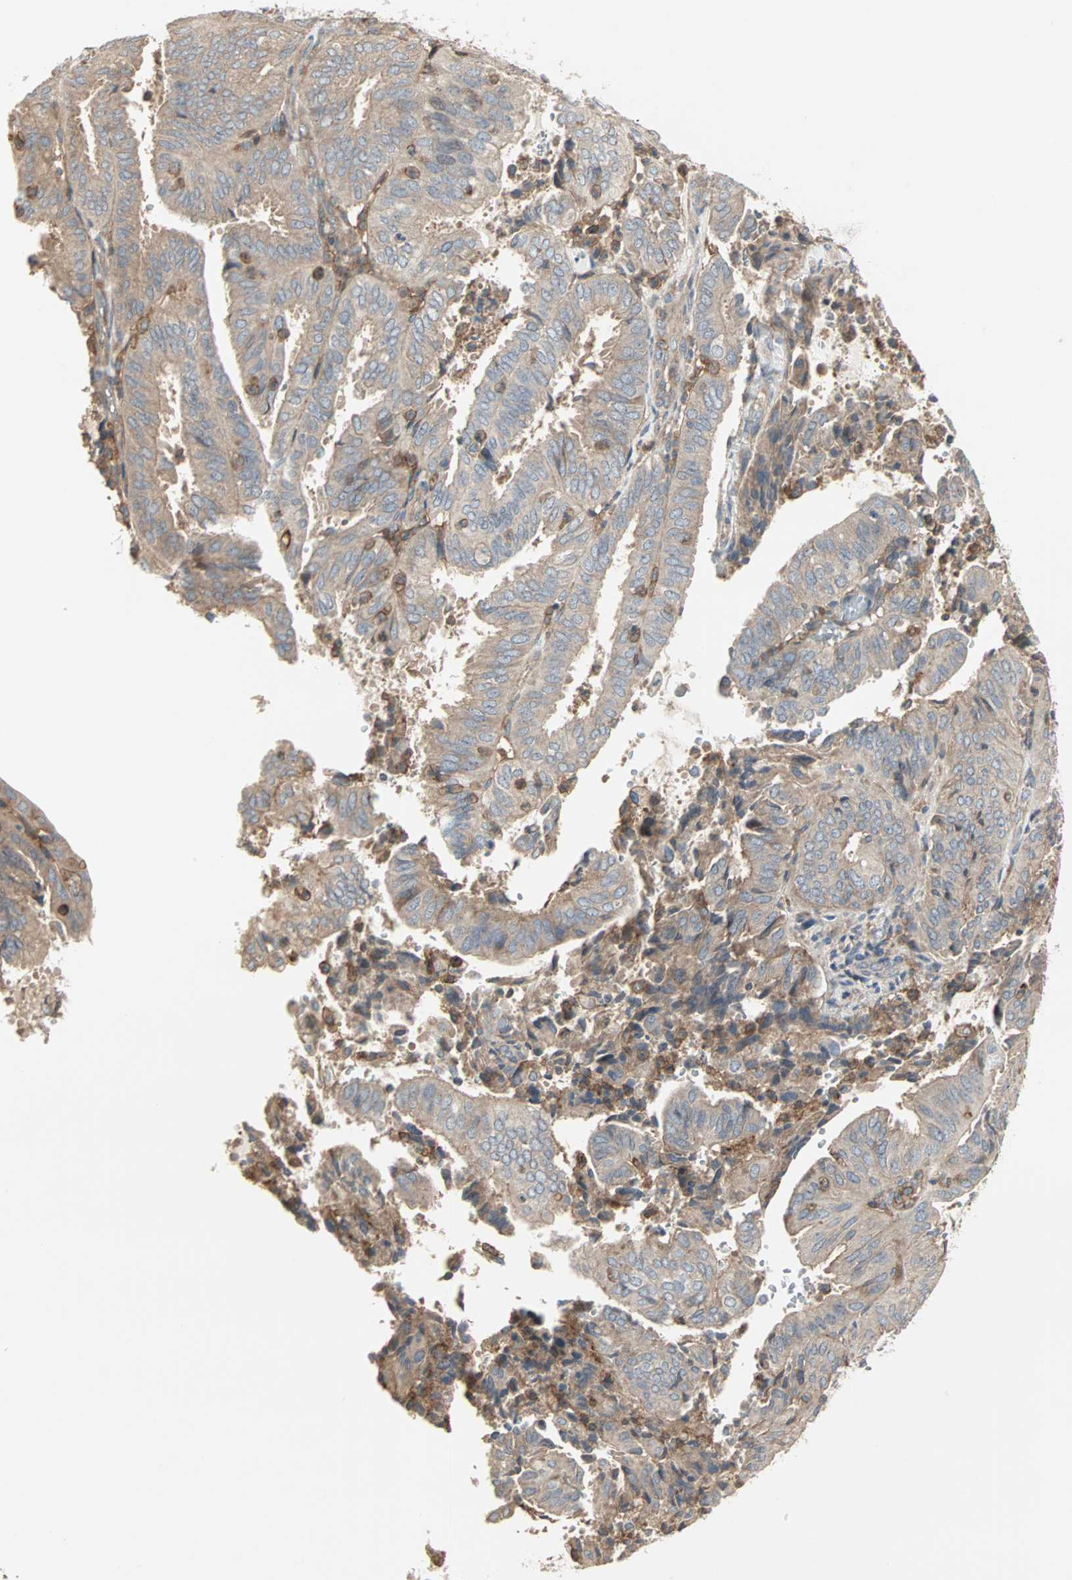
{"staining": {"intensity": "weak", "quantity": ">75%", "location": "cytoplasmic/membranous"}, "tissue": "endometrial cancer", "cell_type": "Tumor cells", "image_type": "cancer", "snomed": [{"axis": "morphology", "description": "Adenocarcinoma, NOS"}, {"axis": "topography", "description": "Uterus"}], "caption": "Protein analysis of adenocarcinoma (endometrial) tissue reveals weak cytoplasmic/membranous staining in about >75% of tumor cells. (DAB IHC, brown staining for protein, blue staining for nuclei).", "gene": "GNAI2", "patient": {"sex": "female", "age": 60}}